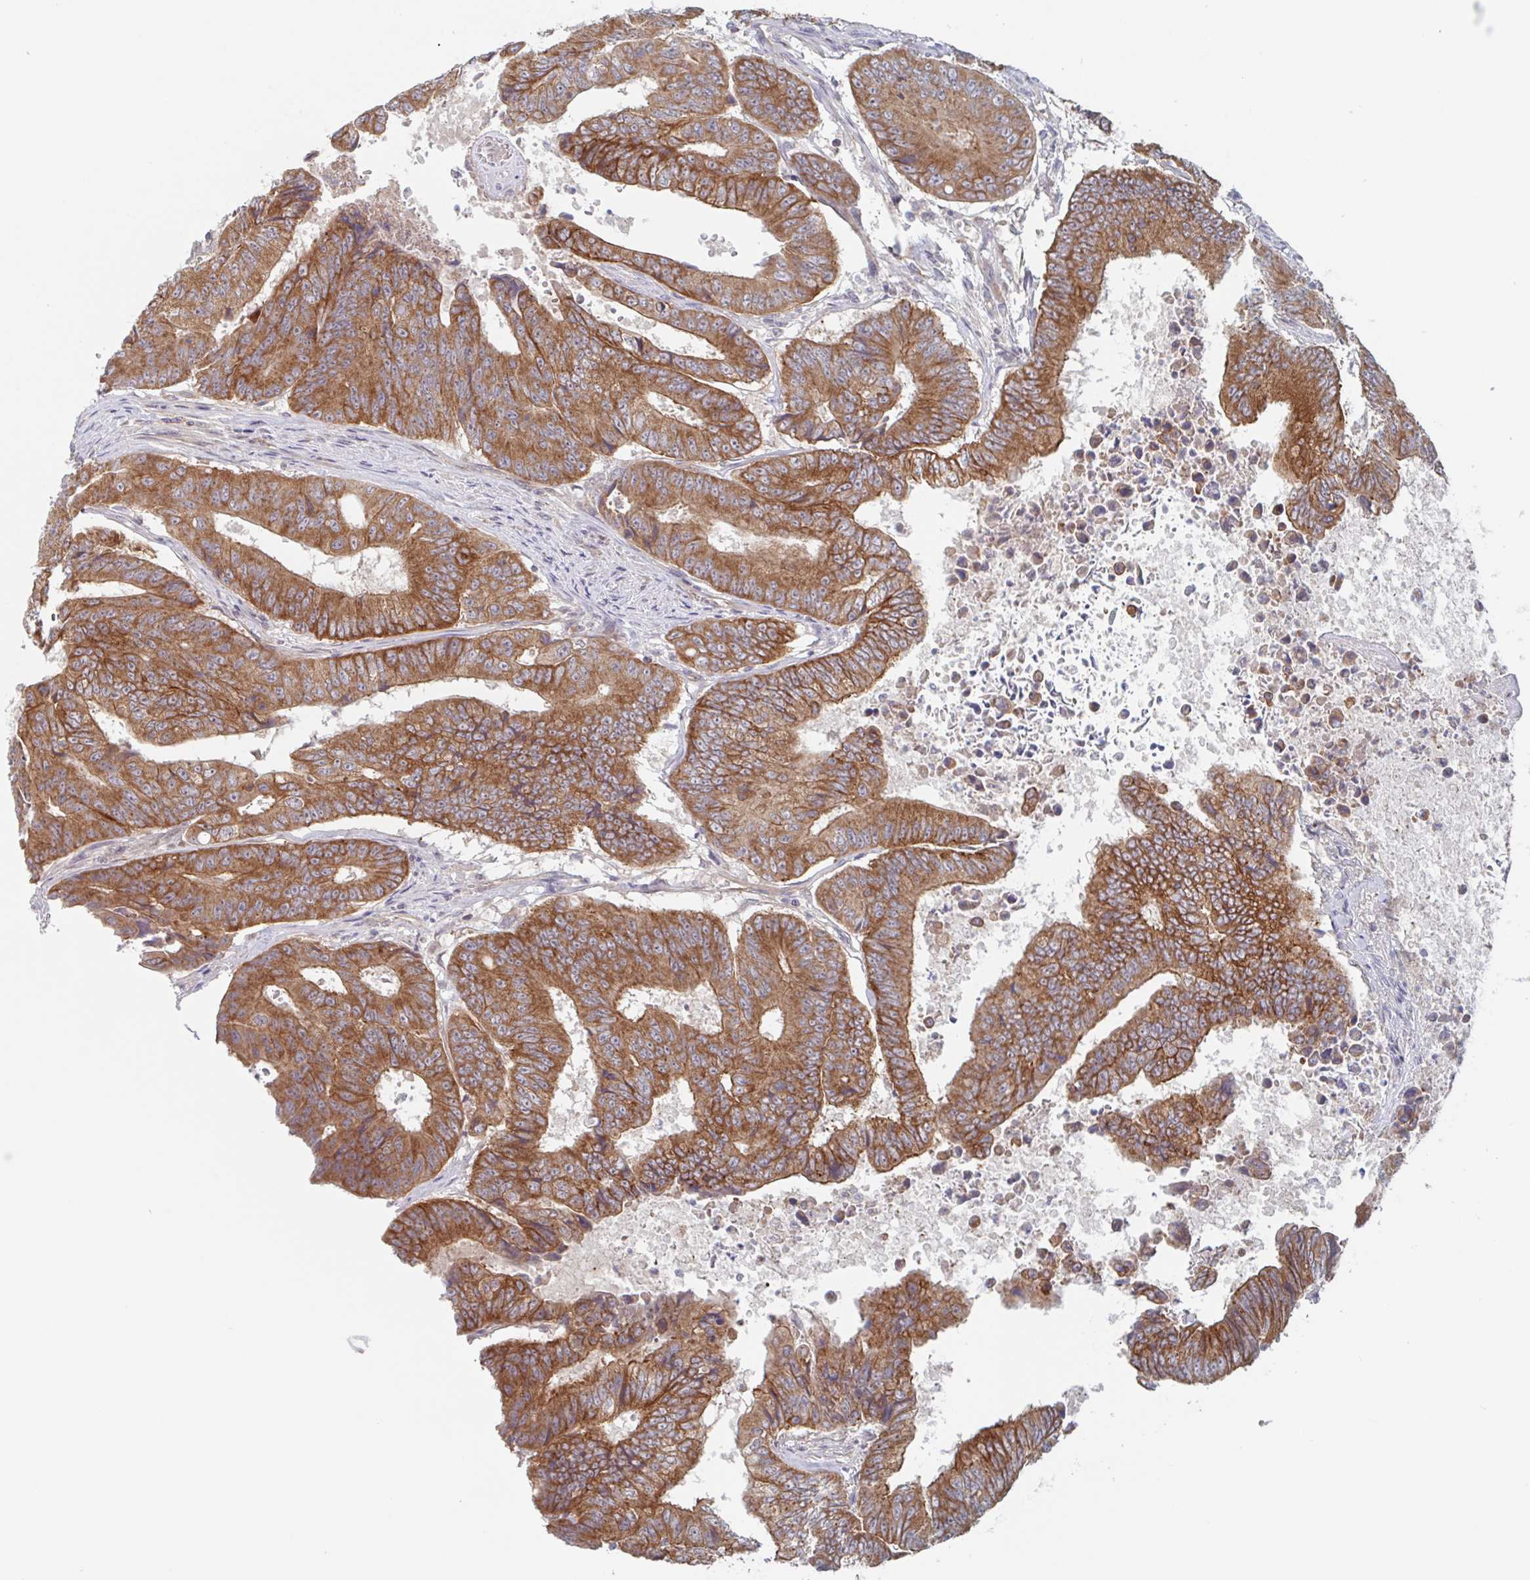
{"staining": {"intensity": "strong", "quantity": ">75%", "location": "cytoplasmic/membranous"}, "tissue": "colorectal cancer", "cell_type": "Tumor cells", "image_type": "cancer", "snomed": [{"axis": "morphology", "description": "Adenocarcinoma, NOS"}, {"axis": "topography", "description": "Colon"}], "caption": "The immunohistochemical stain shows strong cytoplasmic/membranous expression in tumor cells of colorectal cancer tissue.", "gene": "SURF1", "patient": {"sex": "female", "age": 48}}